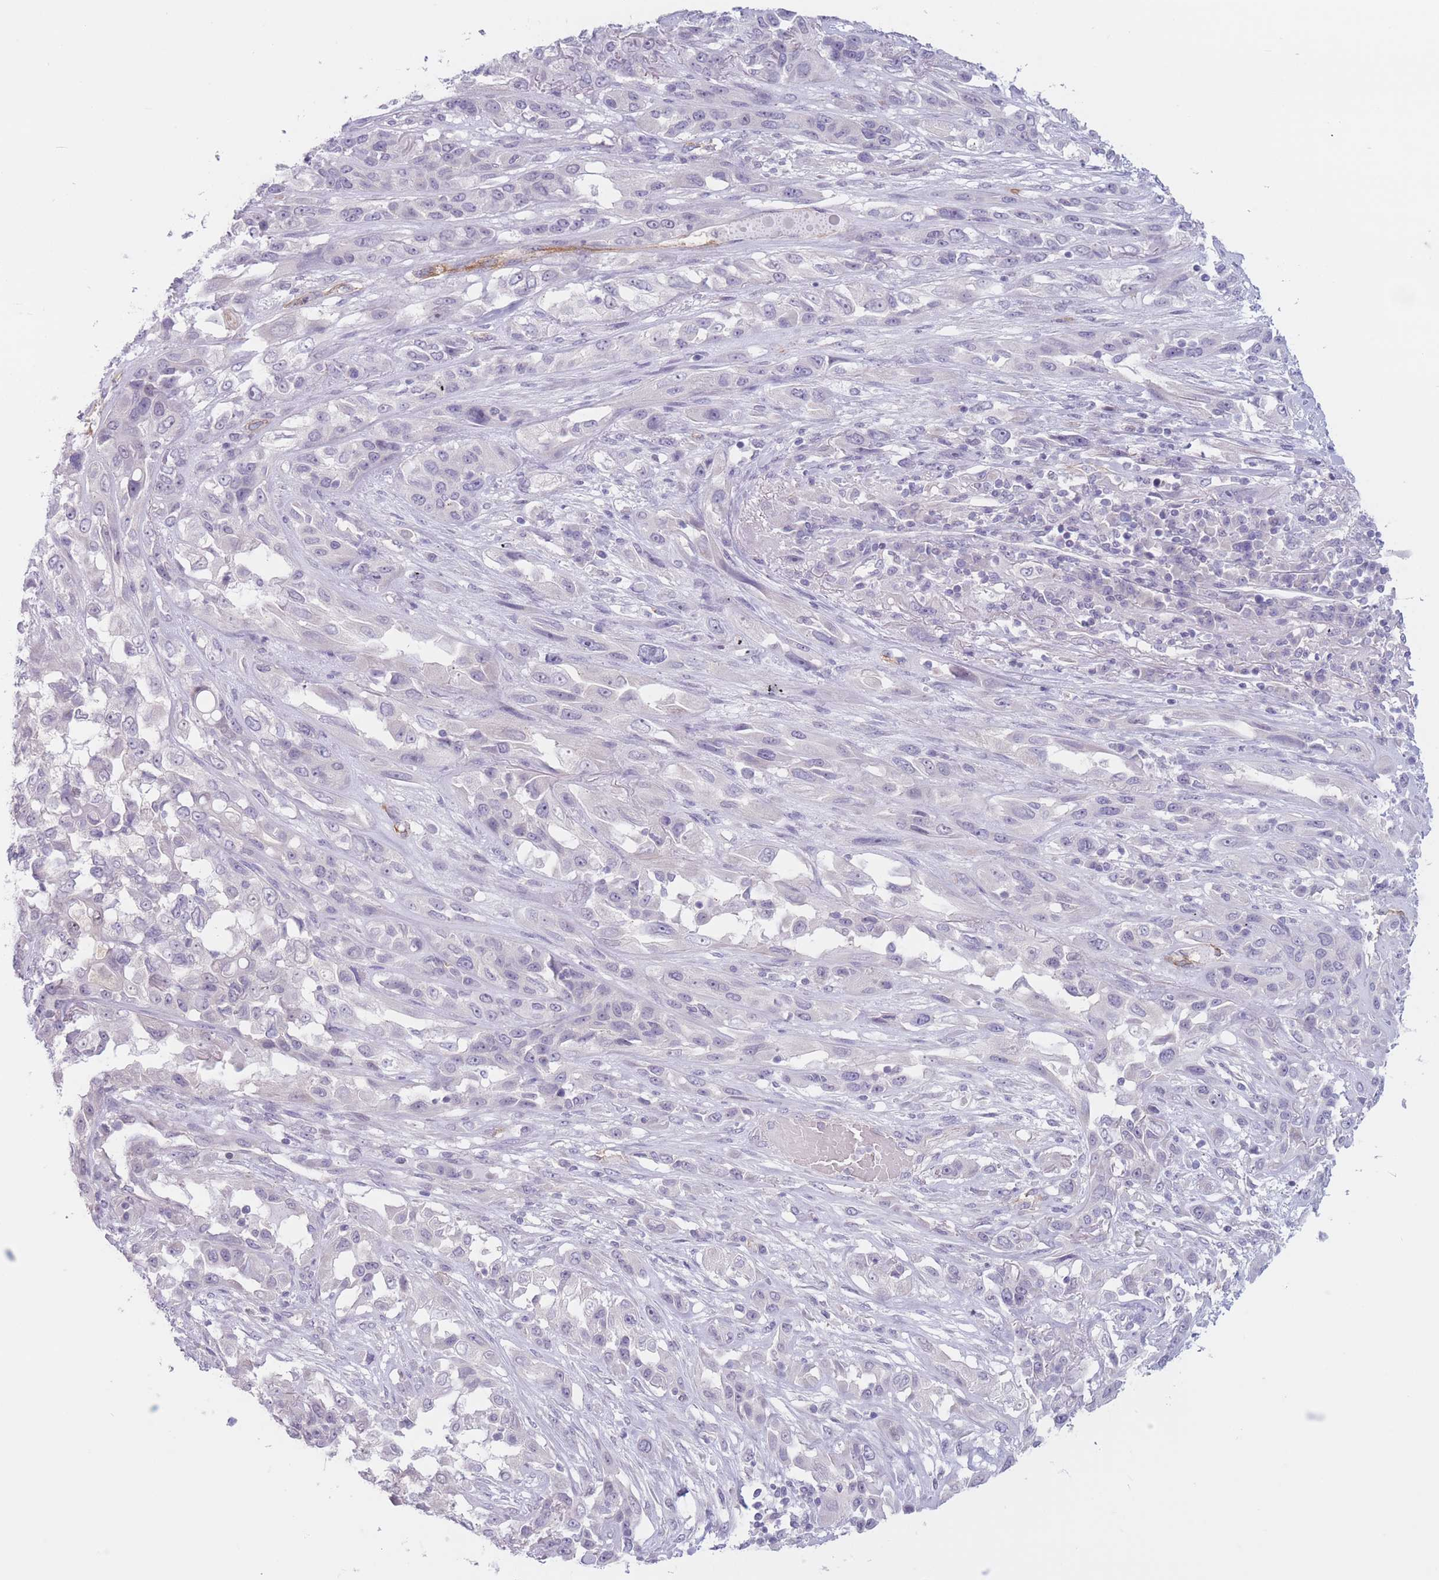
{"staining": {"intensity": "negative", "quantity": "none", "location": "none"}, "tissue": "lung cancer", "cell_type": "Tumor cells", "image_type": "cancer", "snomed": [{"axis": "morphology", "description": "Squamous cell carcinoma, NOS"}, {"axis": "topography", "description": "Lung"}], "caption": "Lung cancer stained for a protein using IHC displays no positivity tumor cells.", "gene": "ZNF439", "patient": {"sex": "female", "age": 70}}